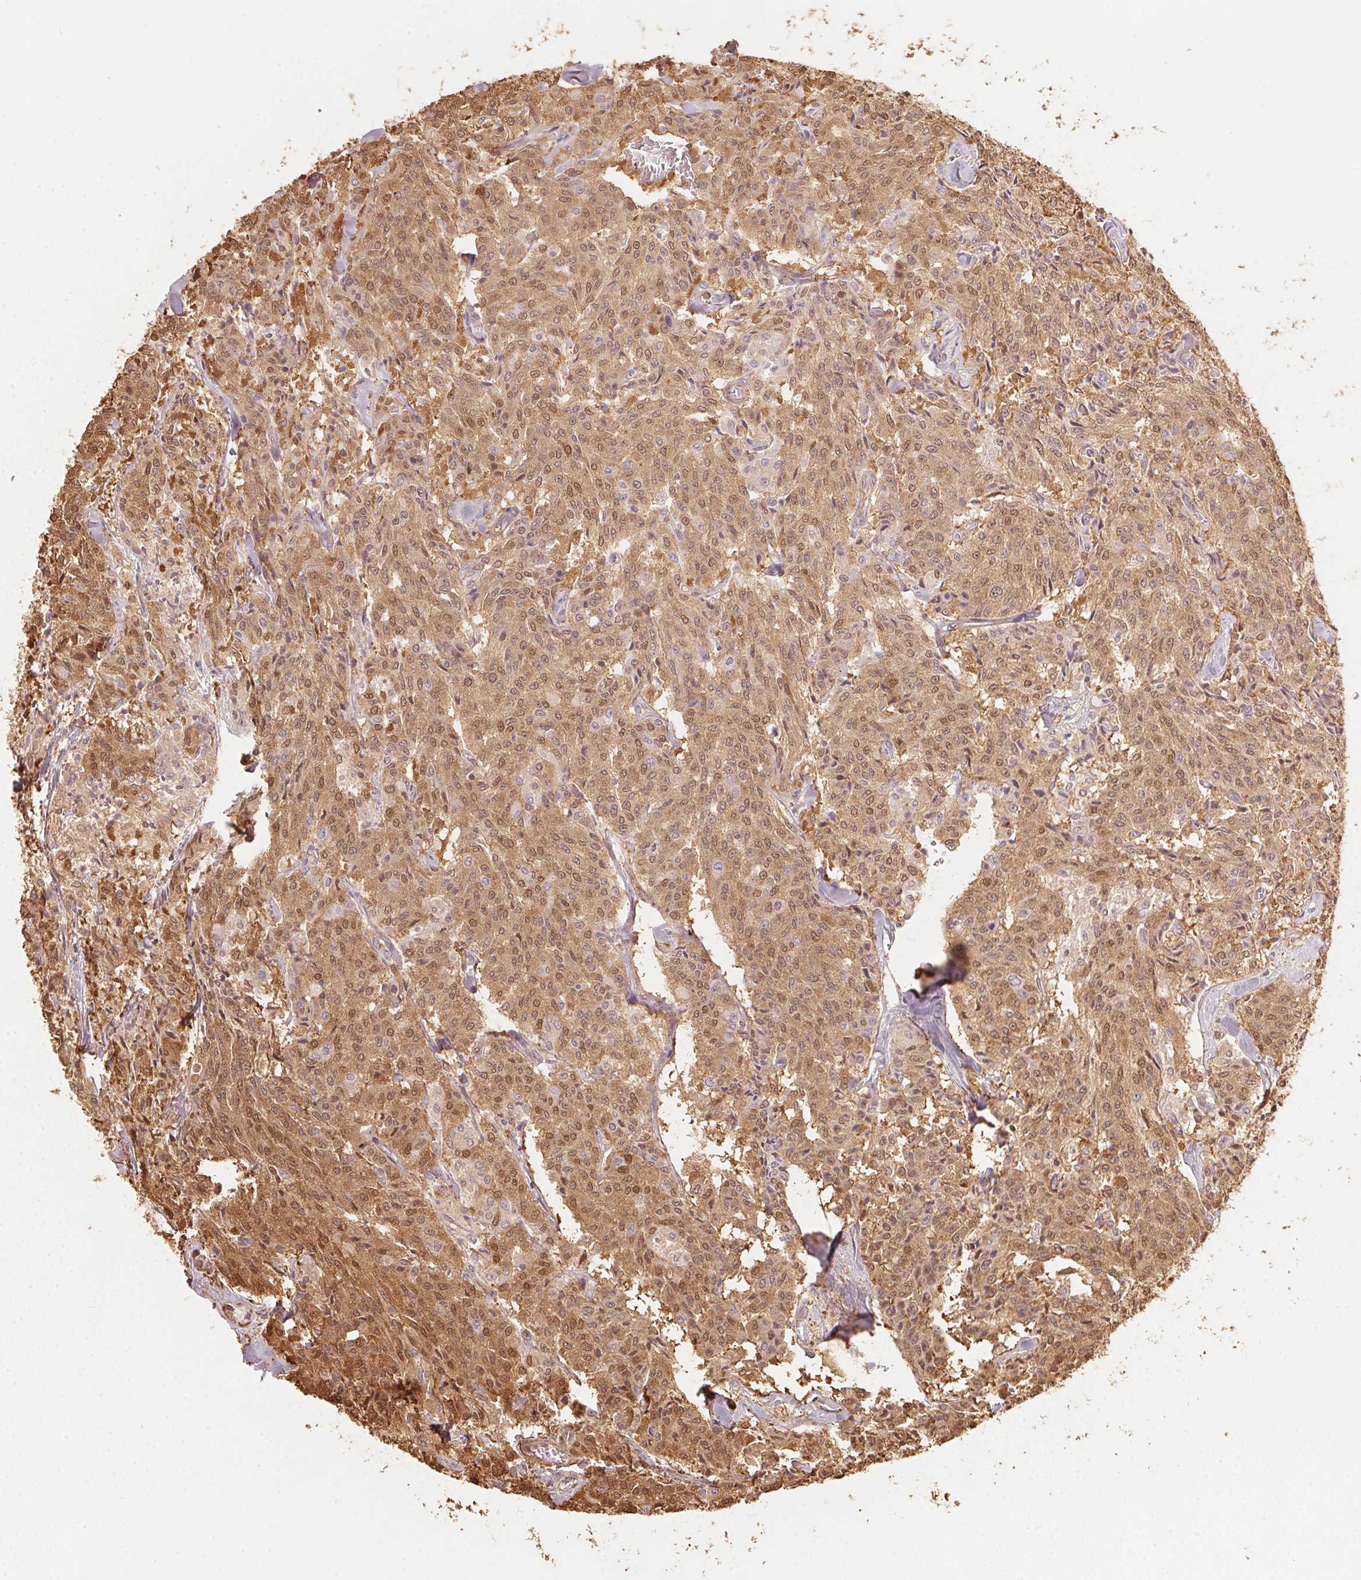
{"staining": {"intensity": "moderate", "quantity": ">75%", "location": "cytoplasmic/membranous,nuclear"}, "tissue": "carcinoid", "cell_type": "Tumor cells", "image_type": "cancer", "snomed": [{"axis": "morphology", "description": "Carcinoid, malignant, NOS"}, {"axis": "topography", "description": "Lung"}], "caption": "DAB immunohistochemical staining of human carcinoid (malignant) demonstrates moderate cytoplasmic/membranous and nuclear protein positivity in approximately >75% of tumor cells.", "gene": "QDPR", "patient": {"sex": "male", "age": 71}}